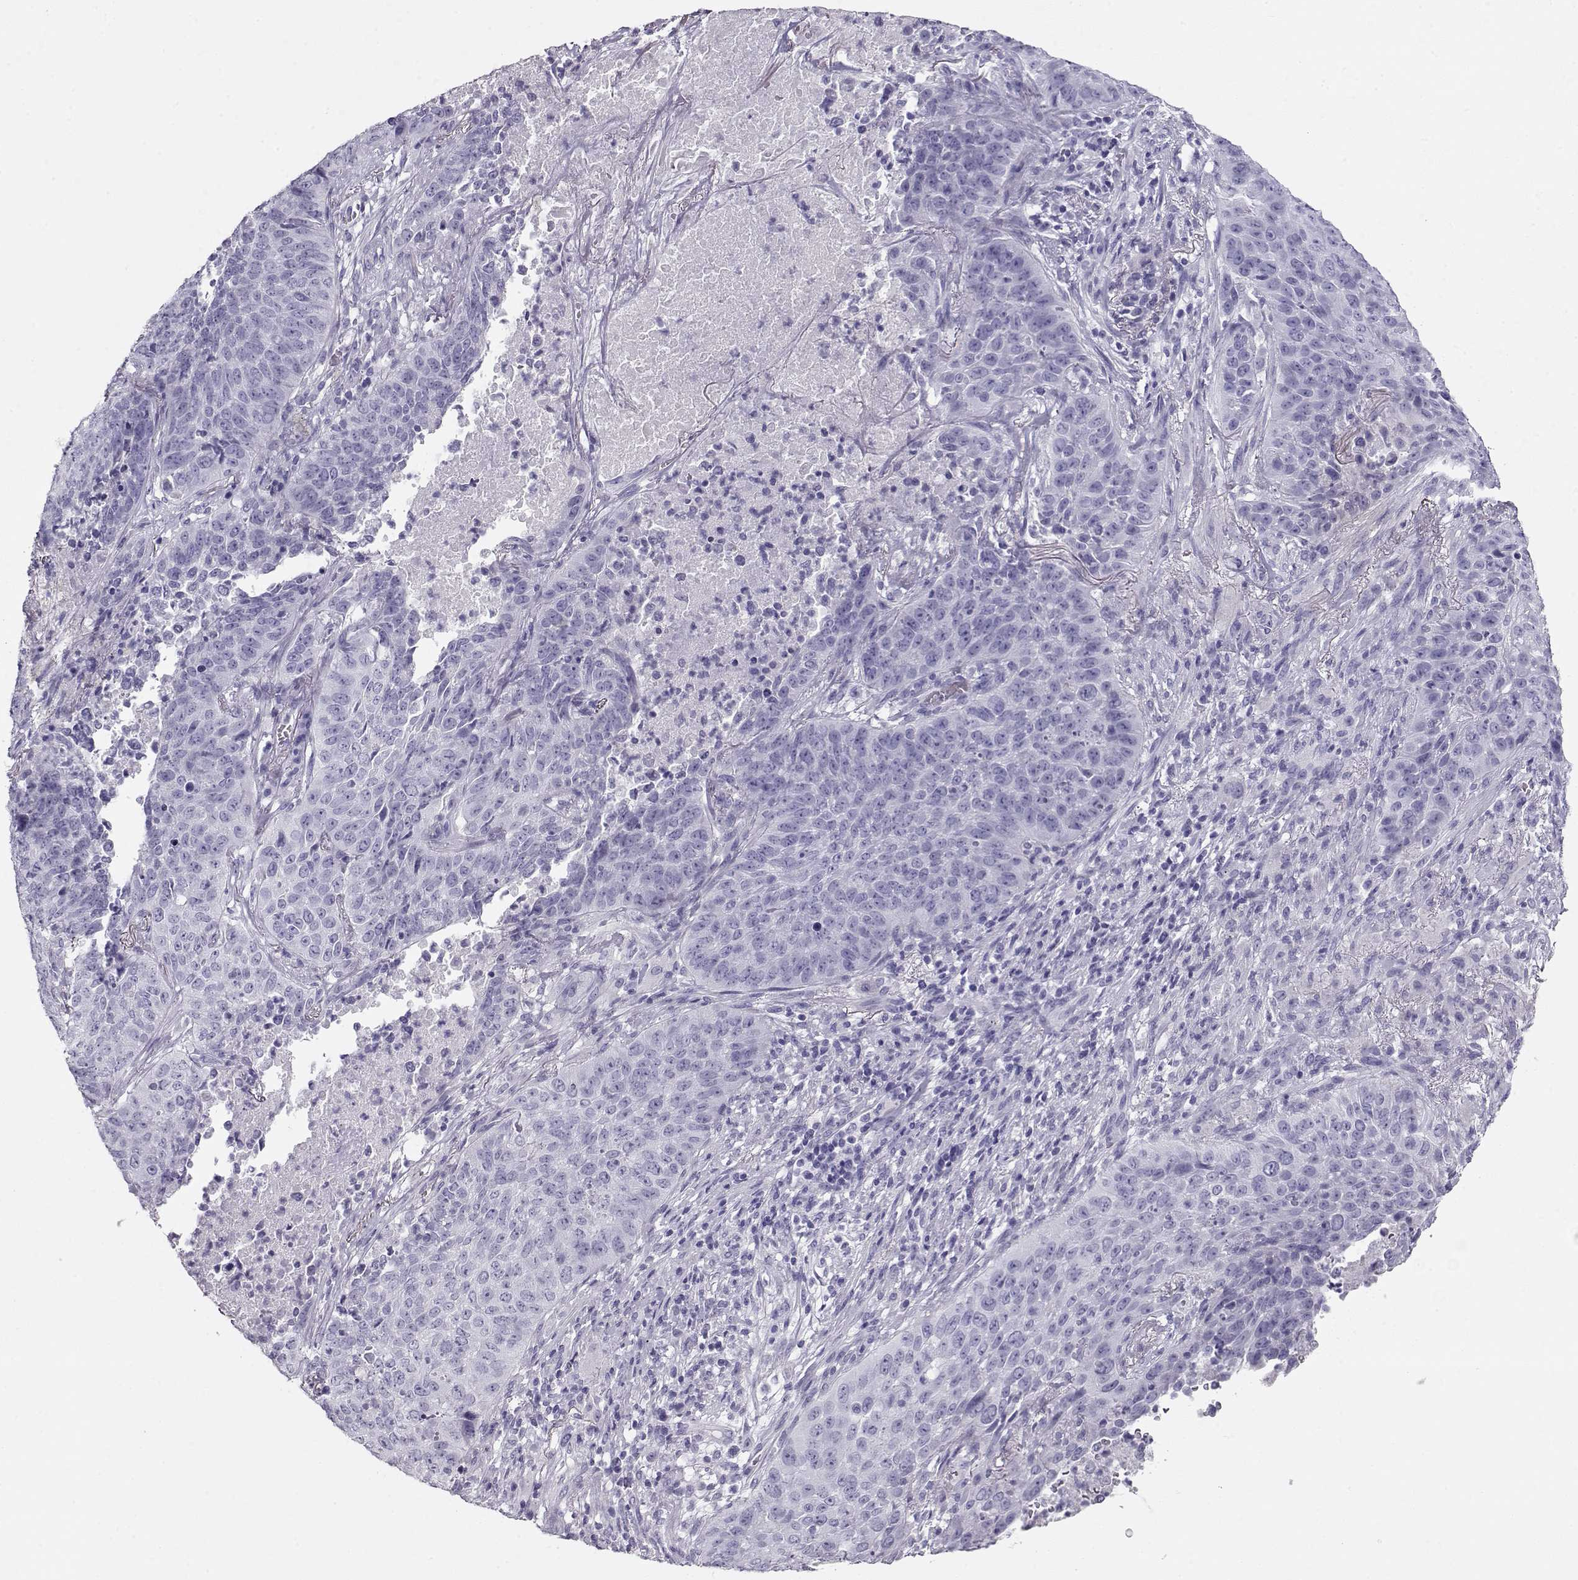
{"staining": {"intensity": "negative", "quantity": "none", "location": "none"}, "tissue": "lung cancer", "cell_type": "Tumor cells", "image_type": "cancer", "snomed": [{"axis": "morphology", "description": "Normal tissue, NOS"}, {"axis": "morphology", "description": "Squamous cell carcinoma, NOS"}, {"axis": "topography", "description": "Bronchus"}, {"axis": "topography", "description": "Lung"}], "caption": "Human lung cancer stained for a protein using immunohistochemistry (IHC) displays no expression in tumor cells.", "gene": "ACTN2", "patient": {"sex": "male", "age": 64}}